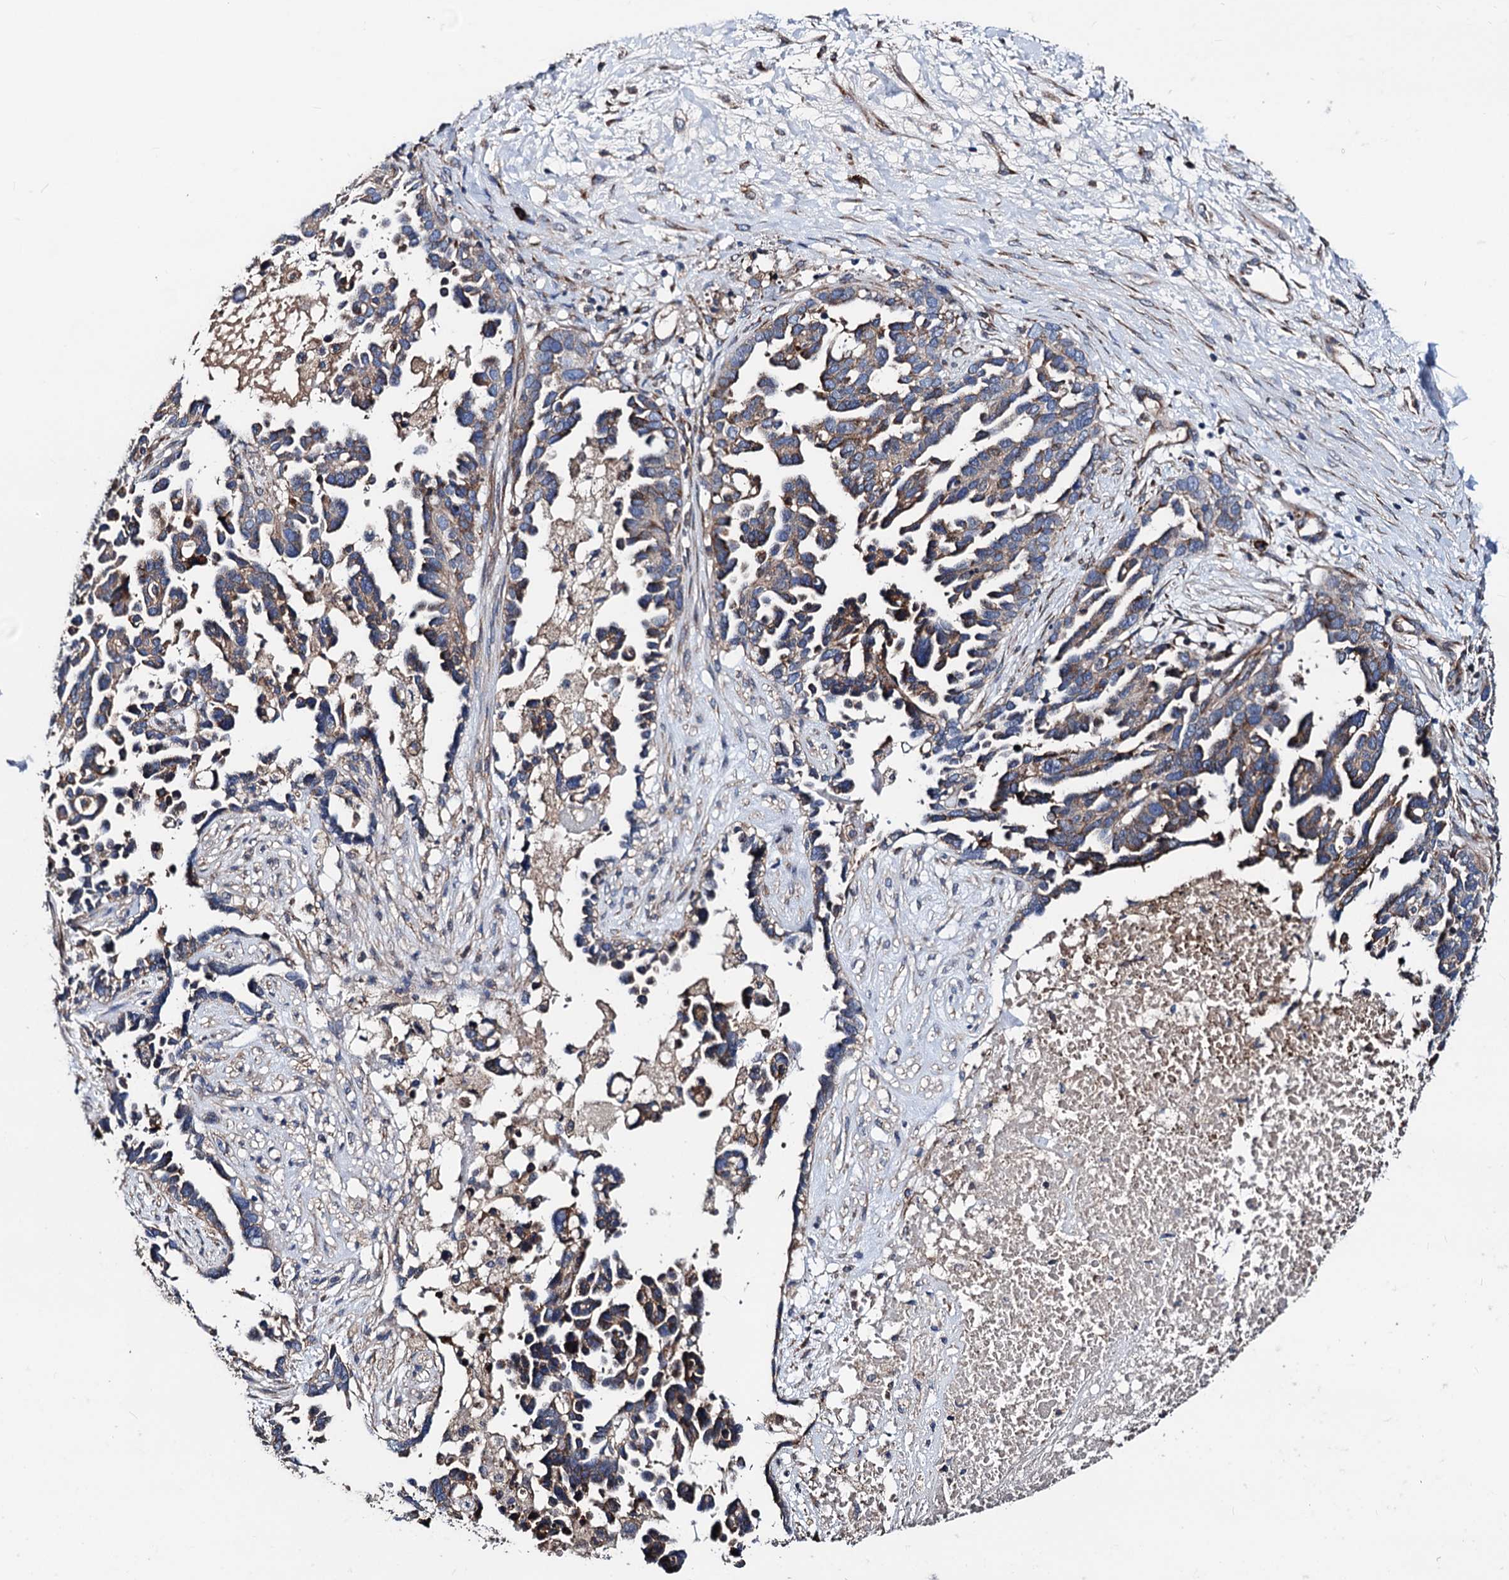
{"staining": {"intensity": "moderate", "quantity": ">75%", "location": "cytoplasmic/membranous"}, "tissue": "ovarian cancer", "cell_type": "Tumor cells", "image_type": "cancer", "snomed": [{"axis": "morphology", "description": "Cystadenocarcinoma, serous, NOS"}, {"axis": "topography", "description": "Ovary"}], "caption": "Ovarian cancer stained for a protein (brown) shows moderate cytoplasmic/membranous positive staining in approximately >75% of tumor cells.", "gene": "AKAP11", "patient": {"sex": "female", "age": 54}}